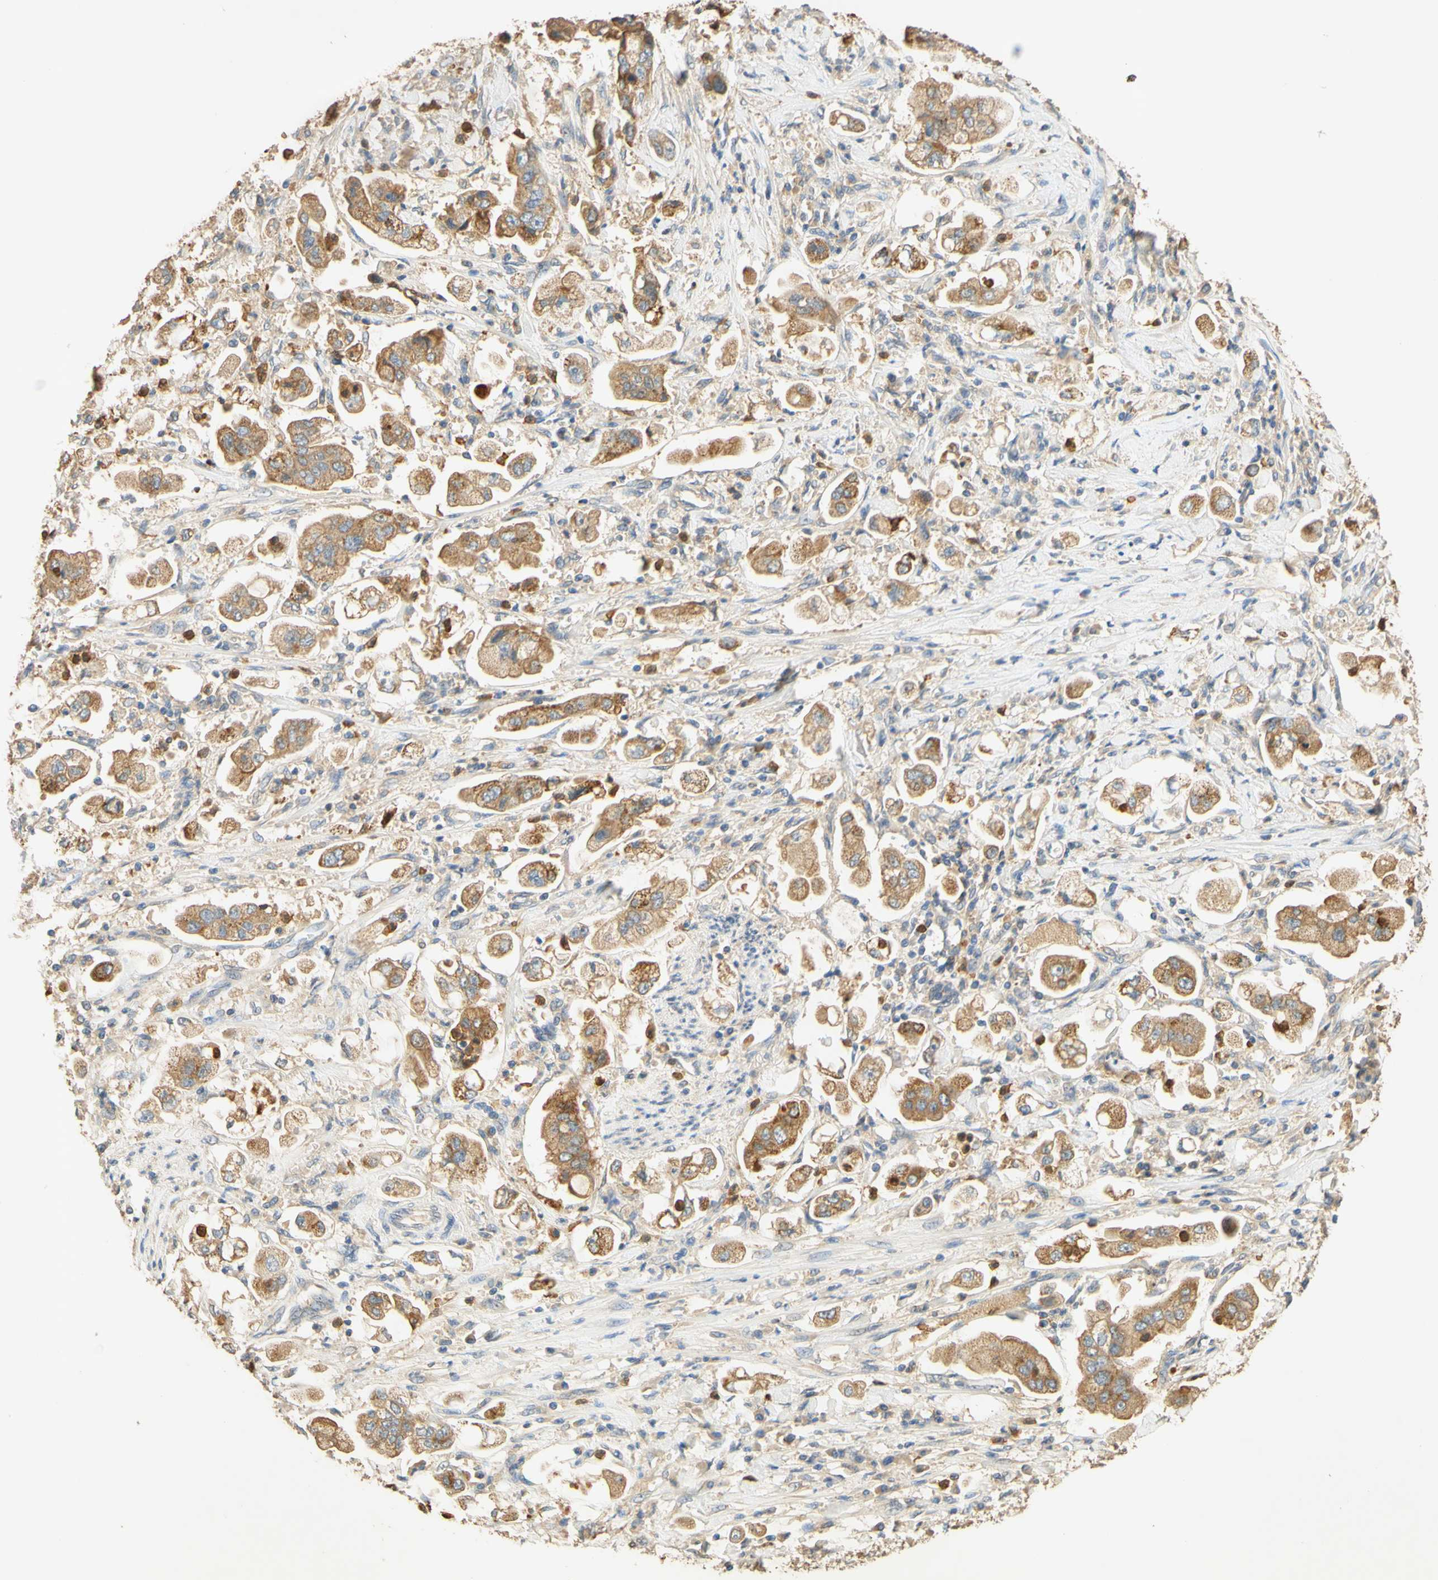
{"staining": {"intensity": "moderate", "quantity": ">75%", "location": "cytoplasmic/membranous"}, "tissue": "stomach cancer", "cell_type": "Tumor cells", "image_type": "cancer", "snomed": [{"axis": "morphology", "description": "Adenocarcinoma, NOS"}, {"axis": "topography", "description": "Stomach"}], "caption": "The micrograph reveals a brown stain indicating the presence of a protein in the cytoplasmic/membranous of tumor cells in stomach cancer.", "gene": "ENTREP2", "patient": {"sex": "male", "age": 62}}